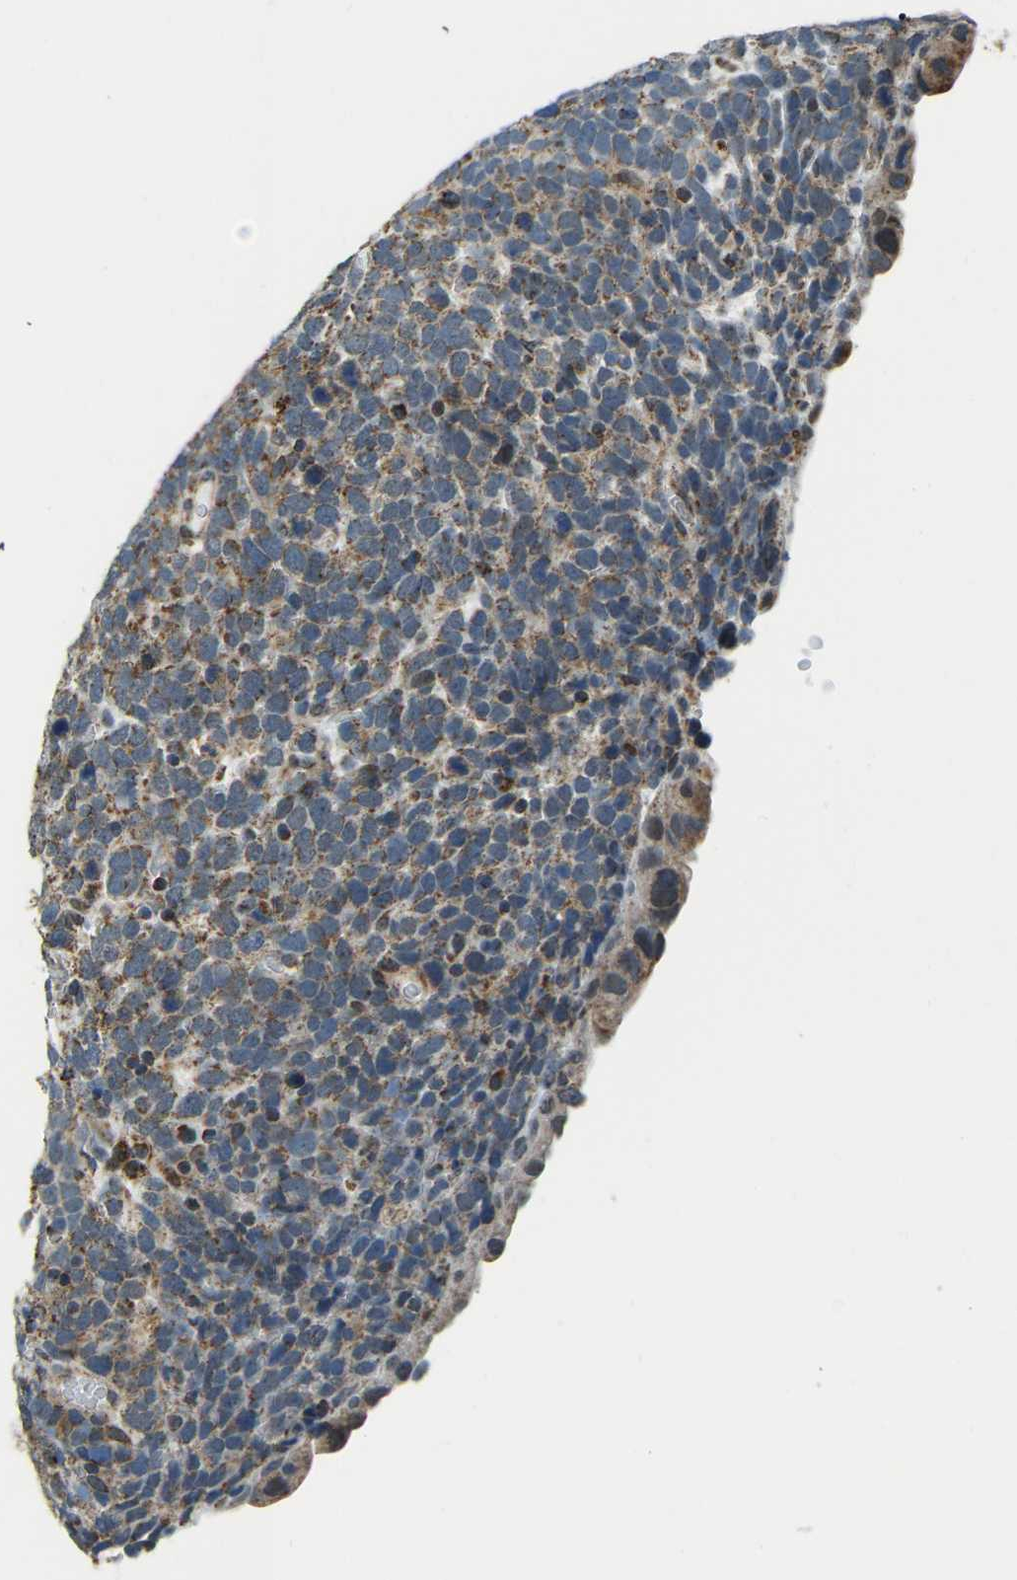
{"staining": {"intensity": "moderate", "quantity": ">75%", "location": "cytoplasmic/membranous"}, "tissue": "urothelial cancer", "cell_type": "Tumor cells", "image_type": "cancer", "snomed": [{"axis": "morphology", "description": "Urothelial carcinoma, High grade"}, {"axis": "topography", "description": "Urinary bladder"}], "caption": "High-grade urothelial carcinoma stained for a protein (brown) displays moderate cytoplasmic/membranous positive expression in approximately >75% of tumor cells.", "gene": "RBM33", "patient": {"sex": "female", "age": 82}}